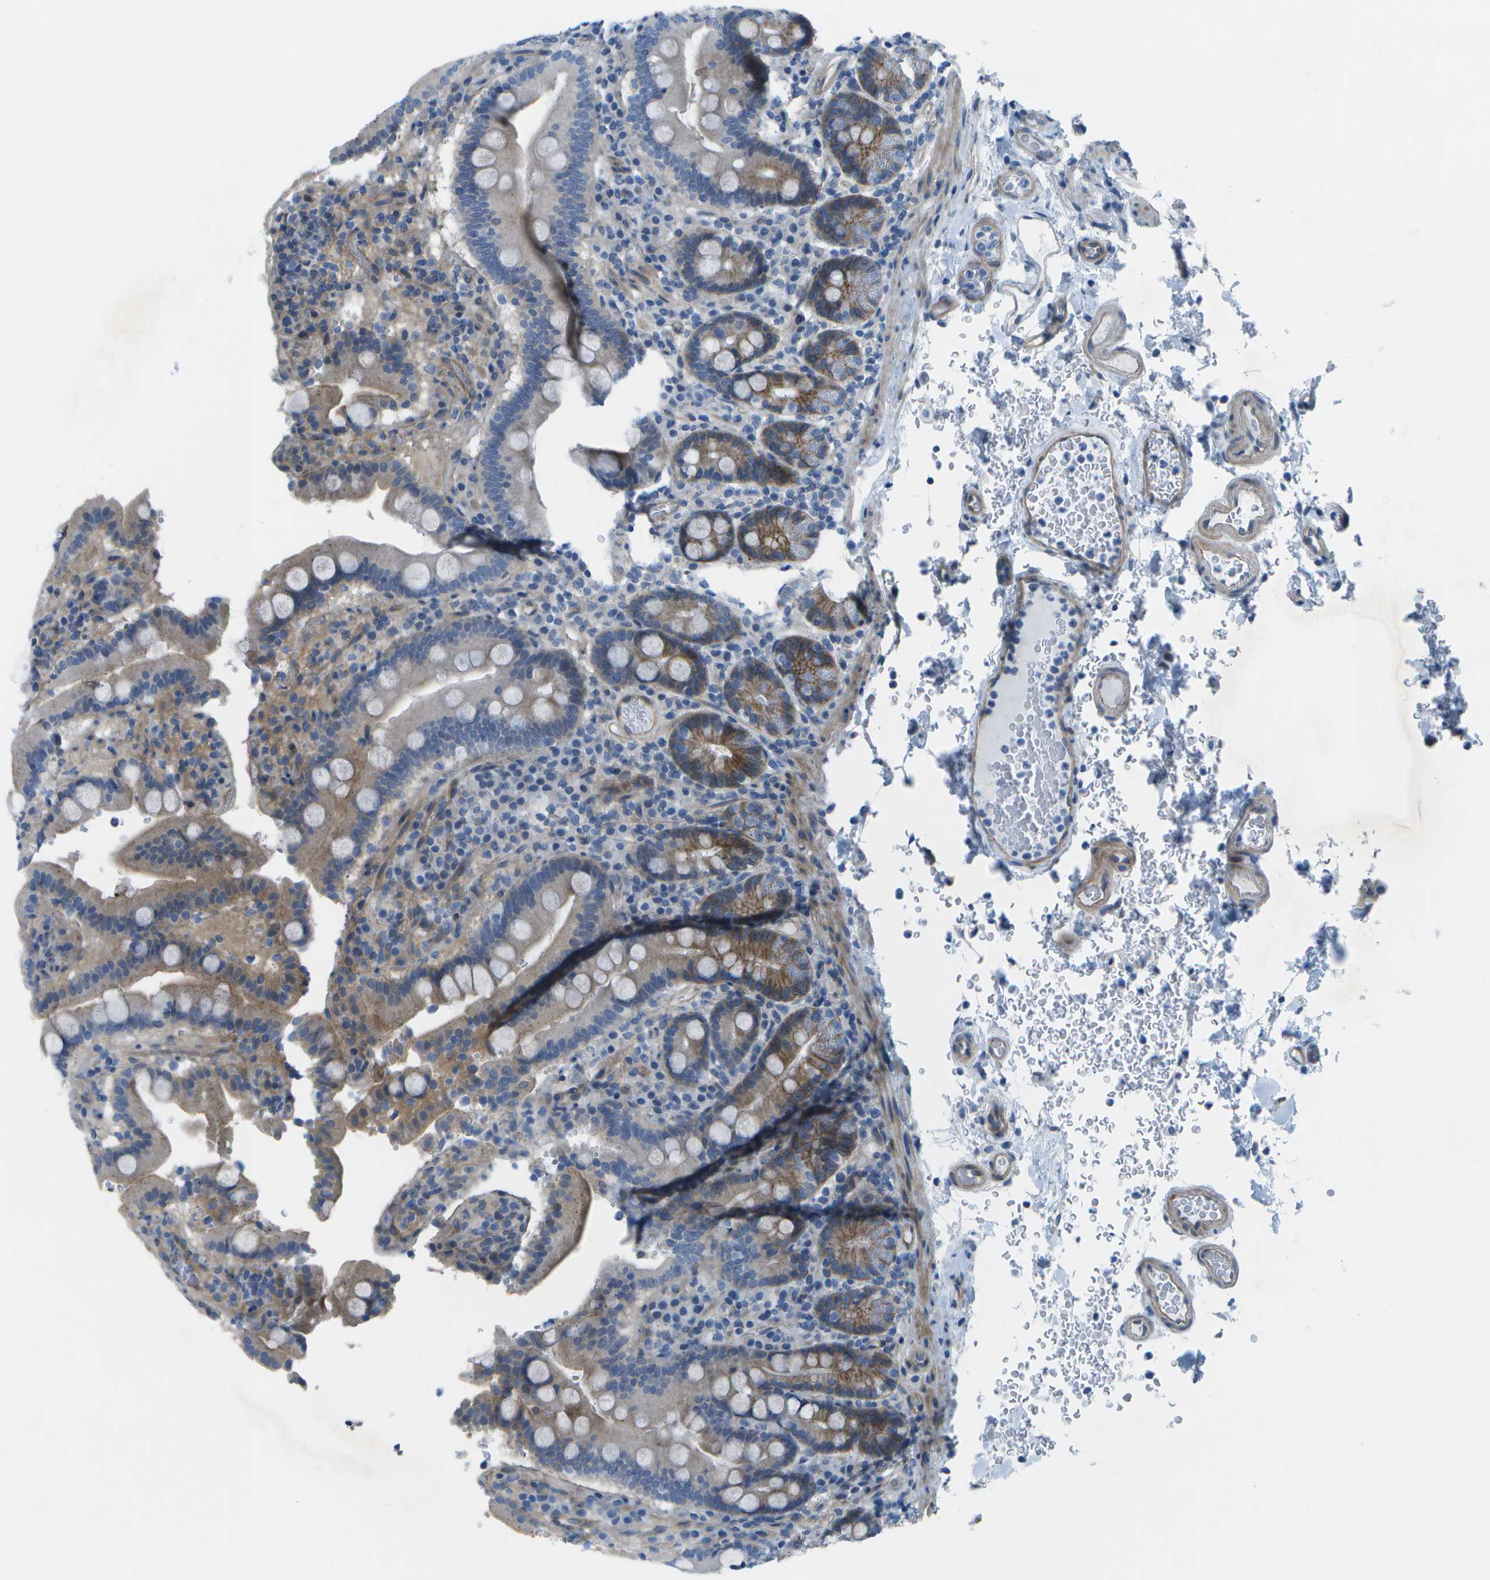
{"staining": {"intensity": "moderate", "quantity": "25%-75%", "location": "cytoplasmic/membranous"}, "tissue": "duodenum", "cell_type": "Glandular cells", "image_type": "normal", "snomed": [{"axis": "morphology", "description": "Normal tissue, NOS"}, {"axis": "topography", "description": "Small intestine, NOS"}], "caption": "Glandular cells display medium levels of moderate cytoplasmic/membranous expression in about 25%-75% of cells in benign human duodenum.", "gene": "SORBS3", "patient": {"sex": "female", "age": 71}}